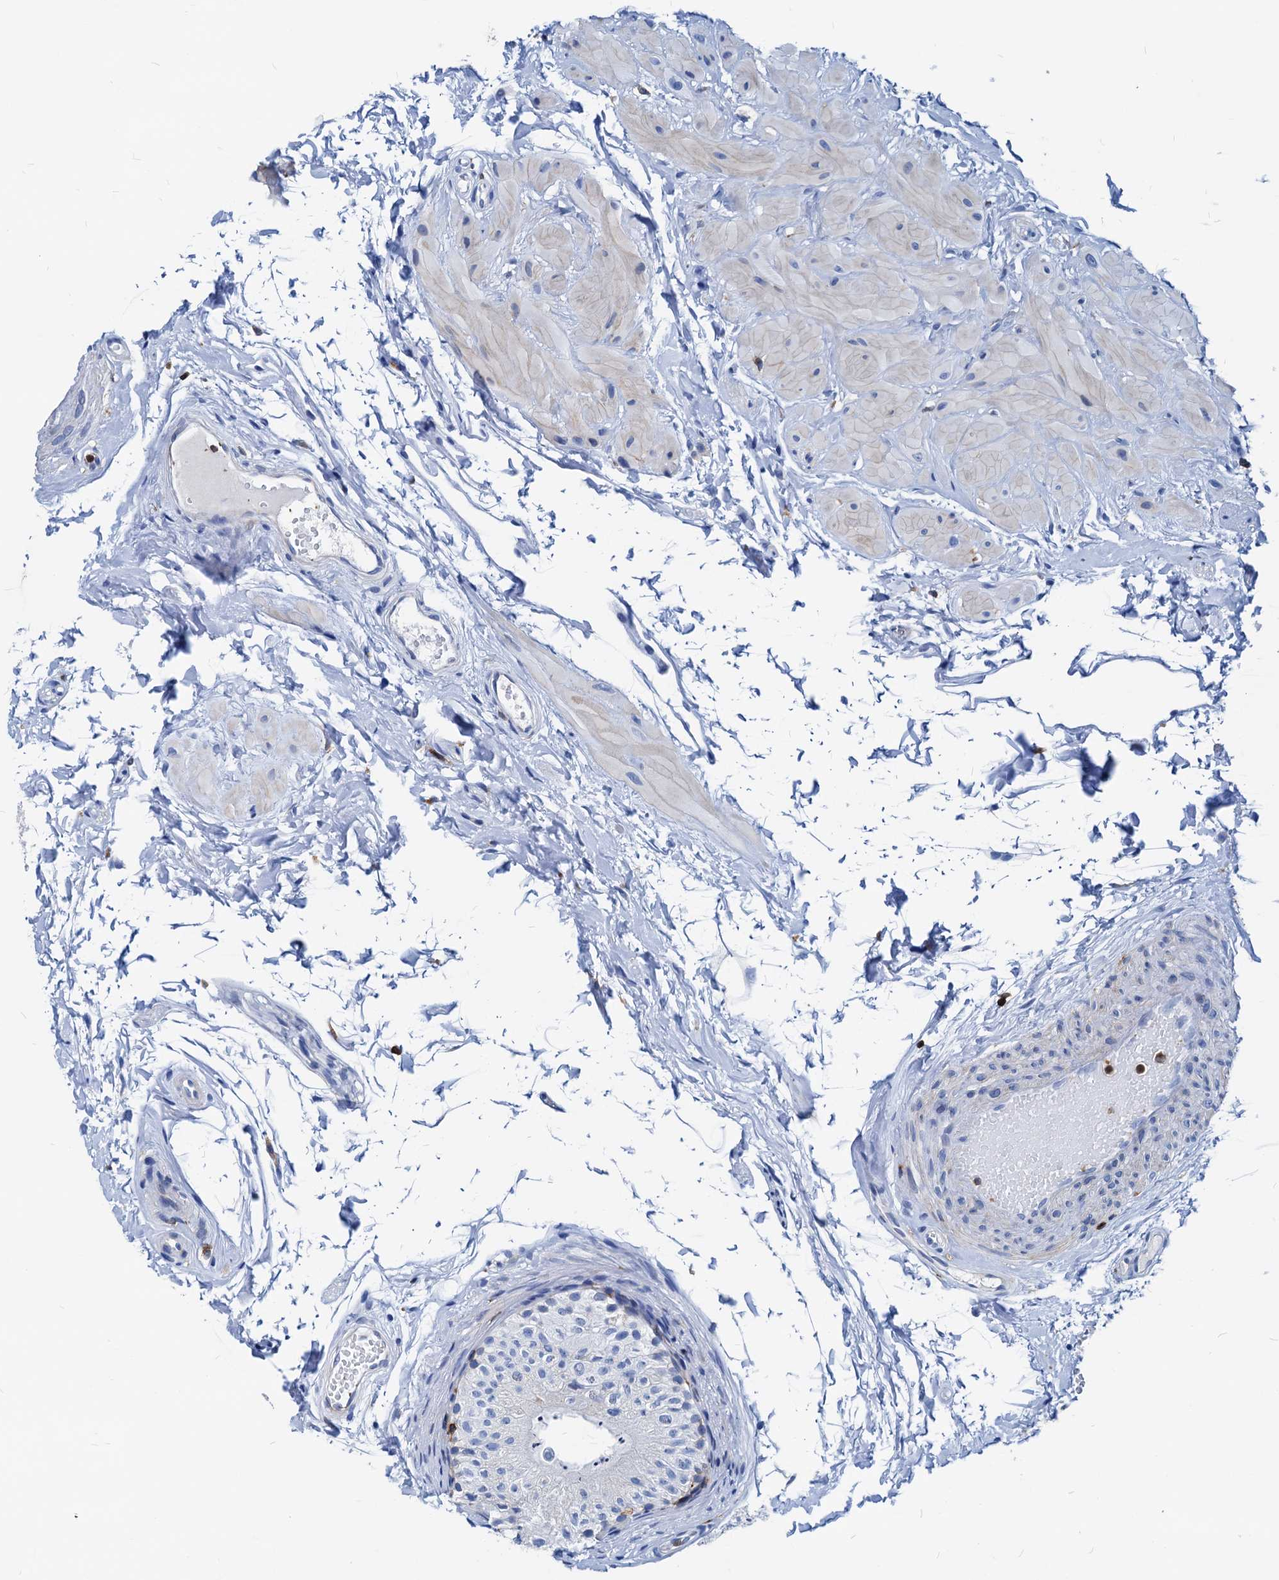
{"staining": {"intensity": "negative", "quantity": "none", "location": "none"}, "tissue": "epididymis", "cell_type": "Glandular cells", "image_type": "normal", "snomed": [{"axis": "morphology", "description": "Normal tissue, NOS"}, {"axis": "topography", "description": "Epididymis"}], "caption": "A histopathology image of epididymis stained for a protein exhibits no brown staining in glandular cells. (DAB immunohistochemistry with hematoxylin counter stain).", "gene": "LCP2", "patient": {"sex": "male", "age": 50}}